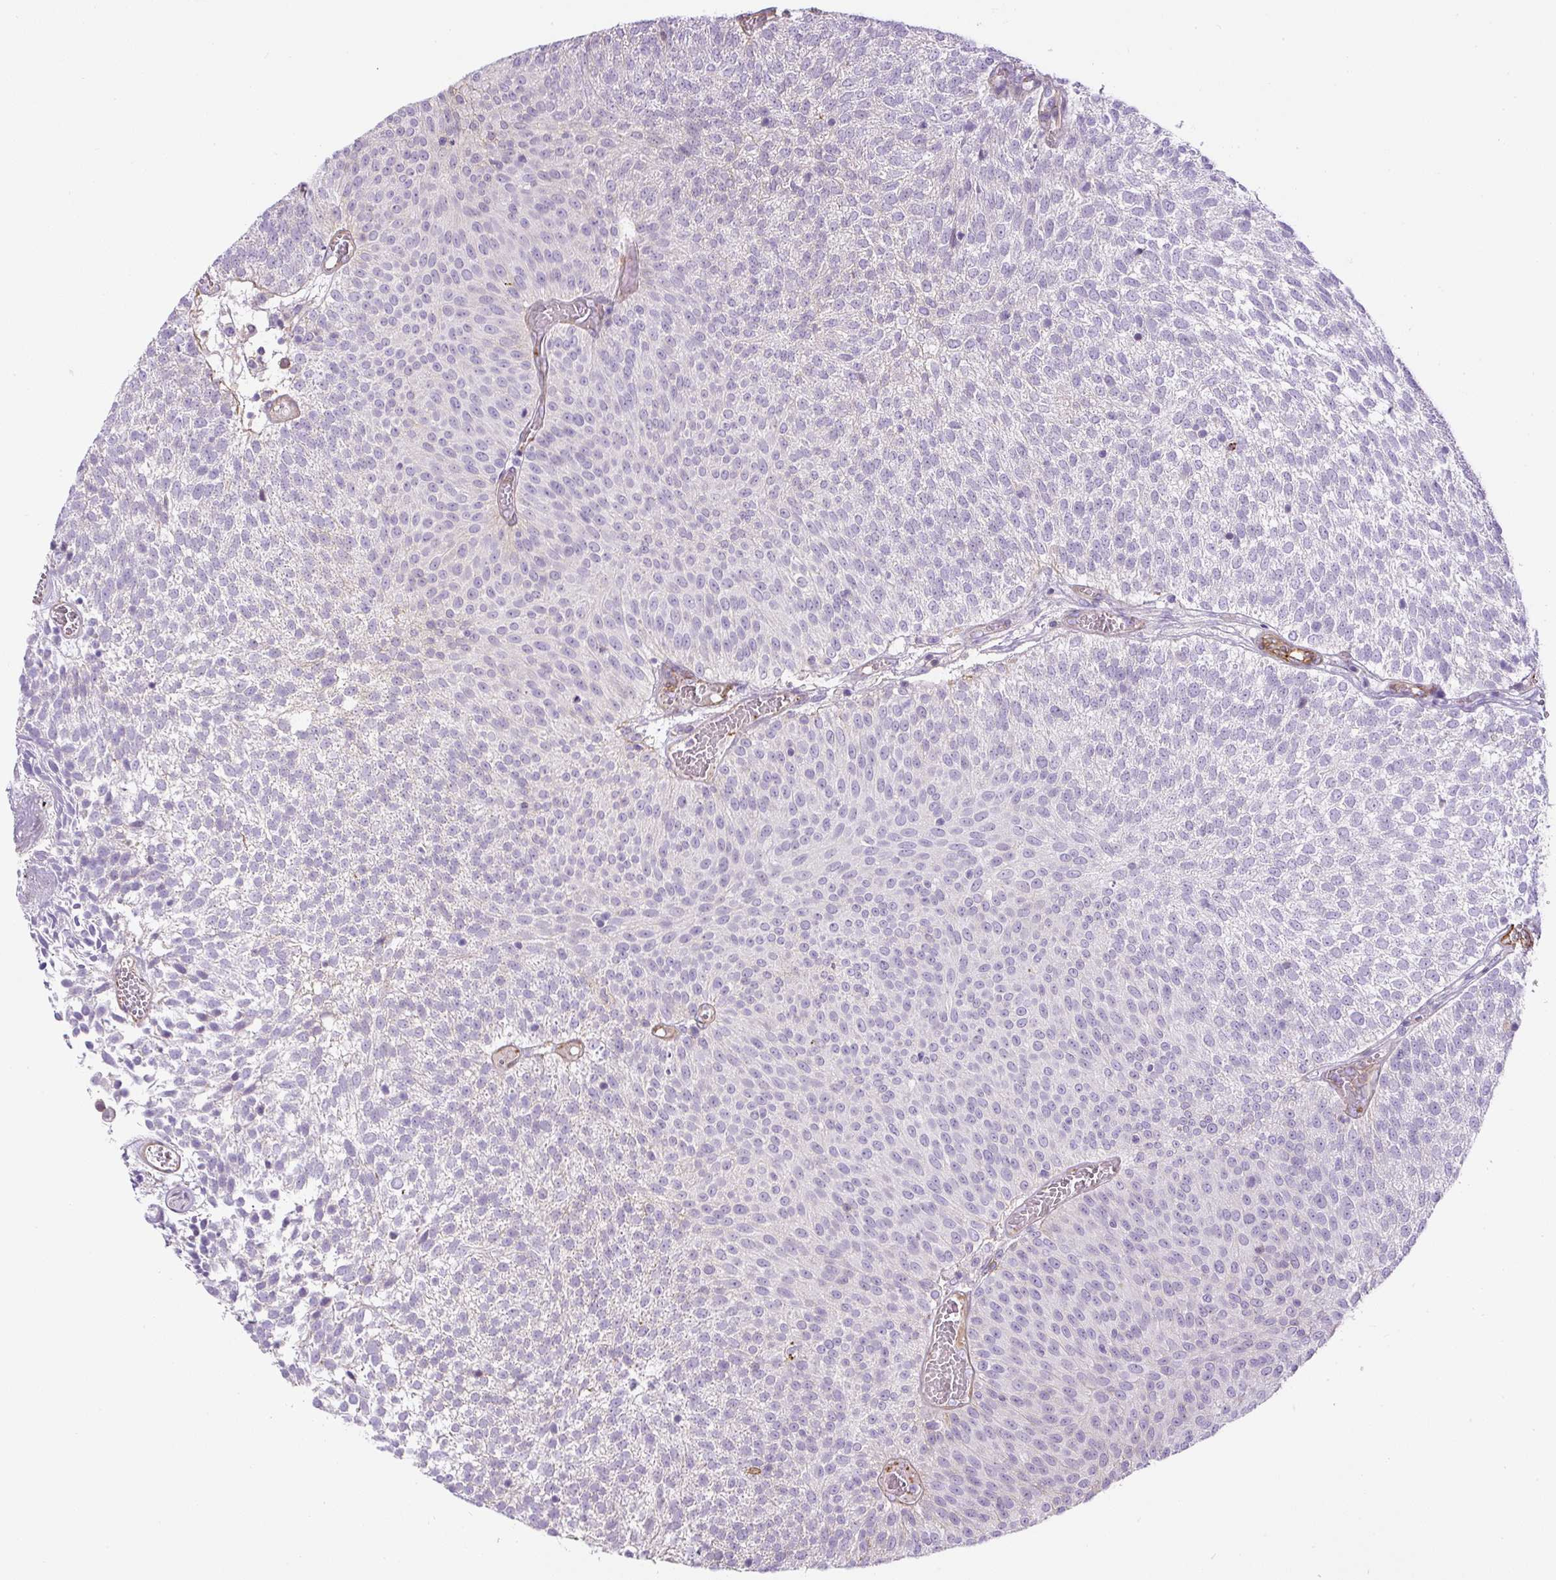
{"staining": {"intensity": "weak", "quantity": "<25%", "location": "cytoplasmic/membranous"}, "tissue": "urothelial cancer", "cell_type": "Tumor cells", "image_type": "cancer", "snomed": [{"axis": "morphology", "description": "Urothelial carcinoma, Low grade"}, {"axis": "topography", "description": "Urinary bladder"}], "caption": "Urothelial cancer stained for a protein using immunohistochemistry (IHC) demonstrates no expression tumor cells.", "gene": "B3GALT5", "patient": {"sex": "female", "age": 79}}